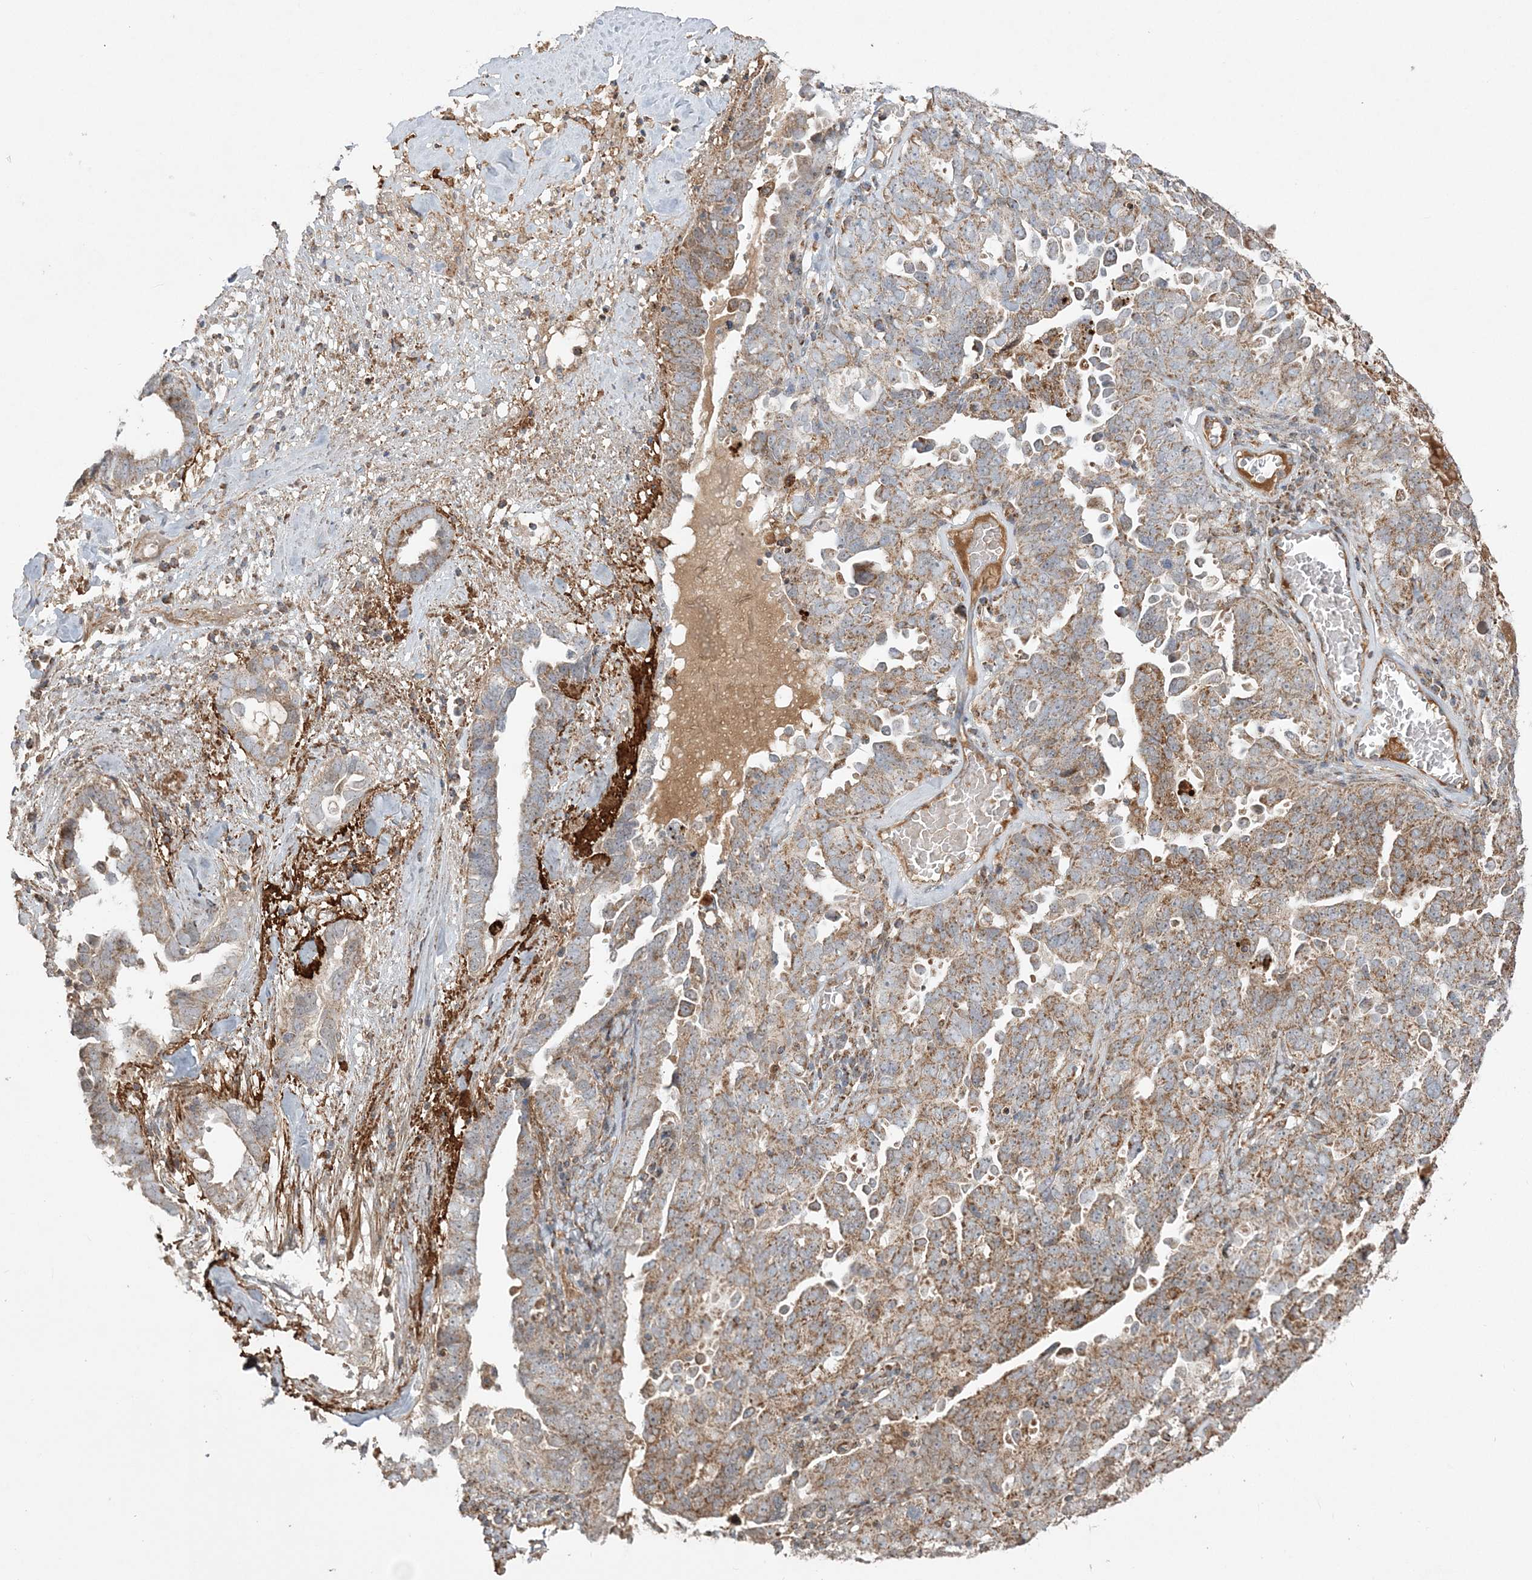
{"staining": {"intensity": "moderate", "quantity": "25%-75%", "location": "cytoplasmic/membranous"}, "tissue": "ovarian cancer", "cell_type": "Tumor cells", "image_type": "cancer", "snomed": [{"axis": "morphology", "description": "Carcinoma, endometroid"}, {"axis": "topography", "description": "Ovary"}], "caption": "Endometroid carcinoma (ovarian) stained with a protein marker demonstrates moderate staining in tumor cells.", "gene": "SCLT1", "patient": {"sex": "female", "age": 62}}